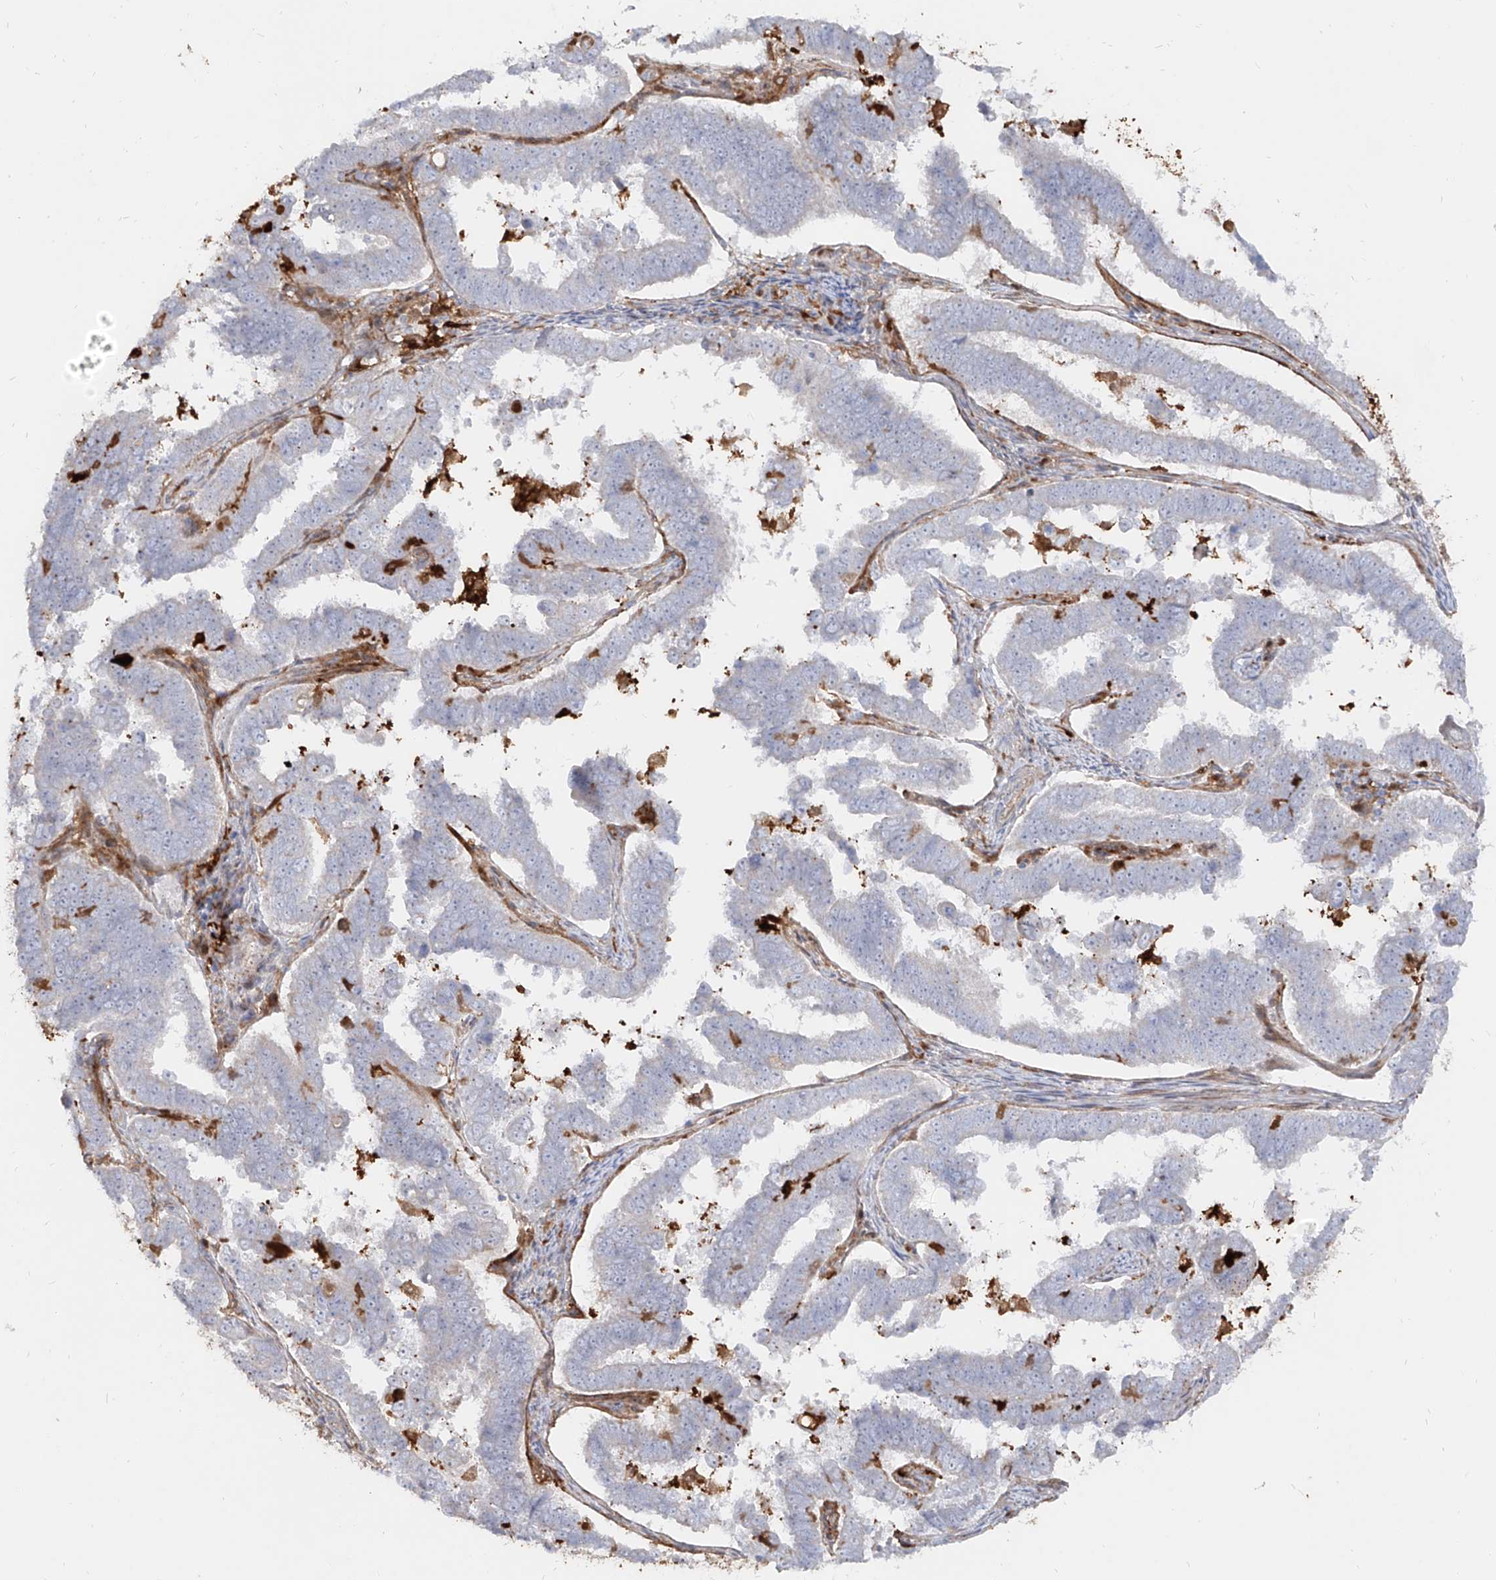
{"staining": {"intensity": "negative", "quantity": "none", "location": "none"}, "tissue": "endometrial cancer", "cell_type": "Tumor cells", "image_type": "cancer", "snomed": [{"axis": "morphology", "description": "Adenocarcinoma, NOS"}, {"axis": "topography", "description": "Endometrium"}], "caption": "Tumor cells show no significant positivity in endometrial cancer (adenocarcinoma).", "gene": "KYNU", "patient": {"sex": "female", "age": 75}}